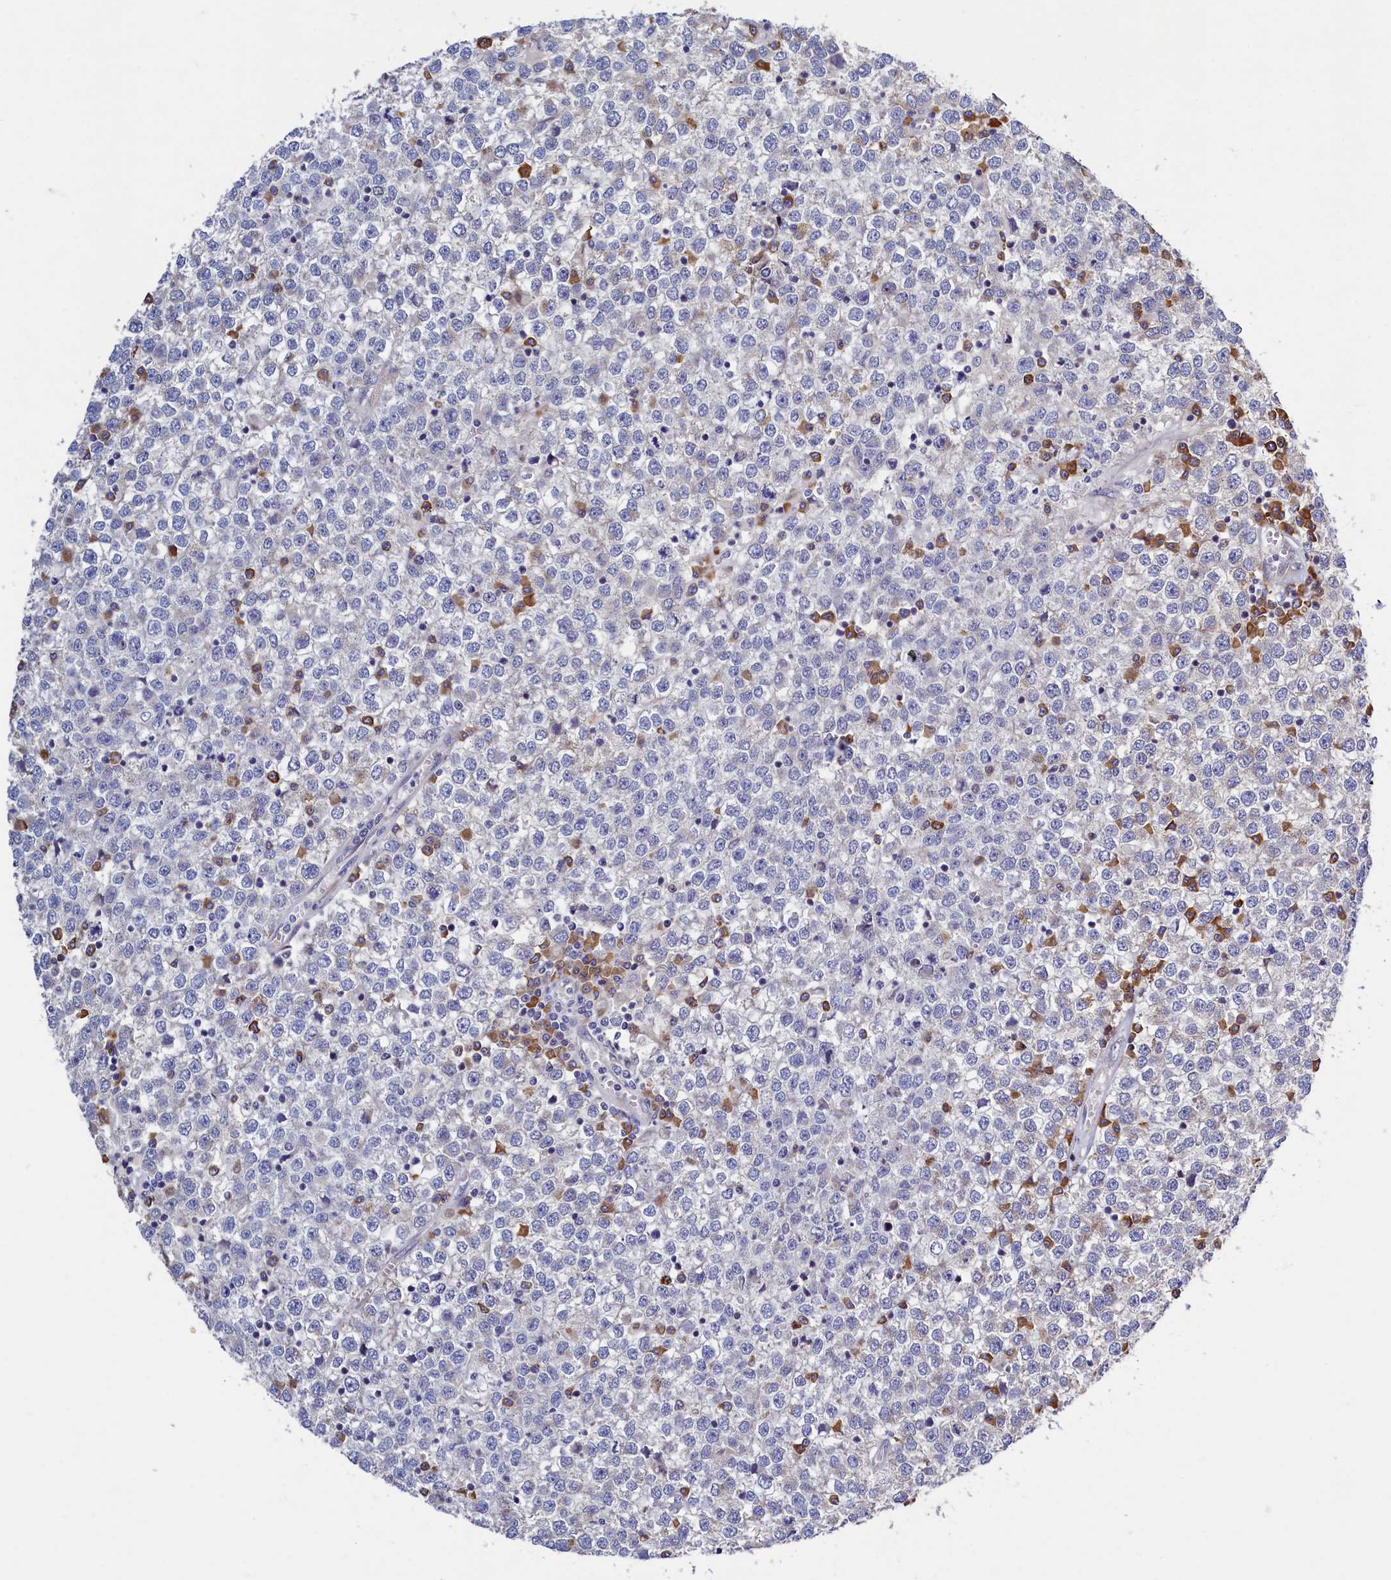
{"staining": {"intensity": "negative", "quantity": "none", "location": "none"}, "tissue": "testis cancer", "cell_type": "Tumor cells", "image_type": "cancer", "snomed": [{"axis": "morphology", "description": "Seminoma, NOS"}, {"axis": "topography", "description": "Testis"}], "caption": "Immunohistochemistry of human testis cancer shows no positivity in tumor cells. (DAB (3,3'-diaminobenzidine) immunohistochemistry, high magnification).", "gene": "SLC16A14", "patient": {"sex": "male", "age": 65}}